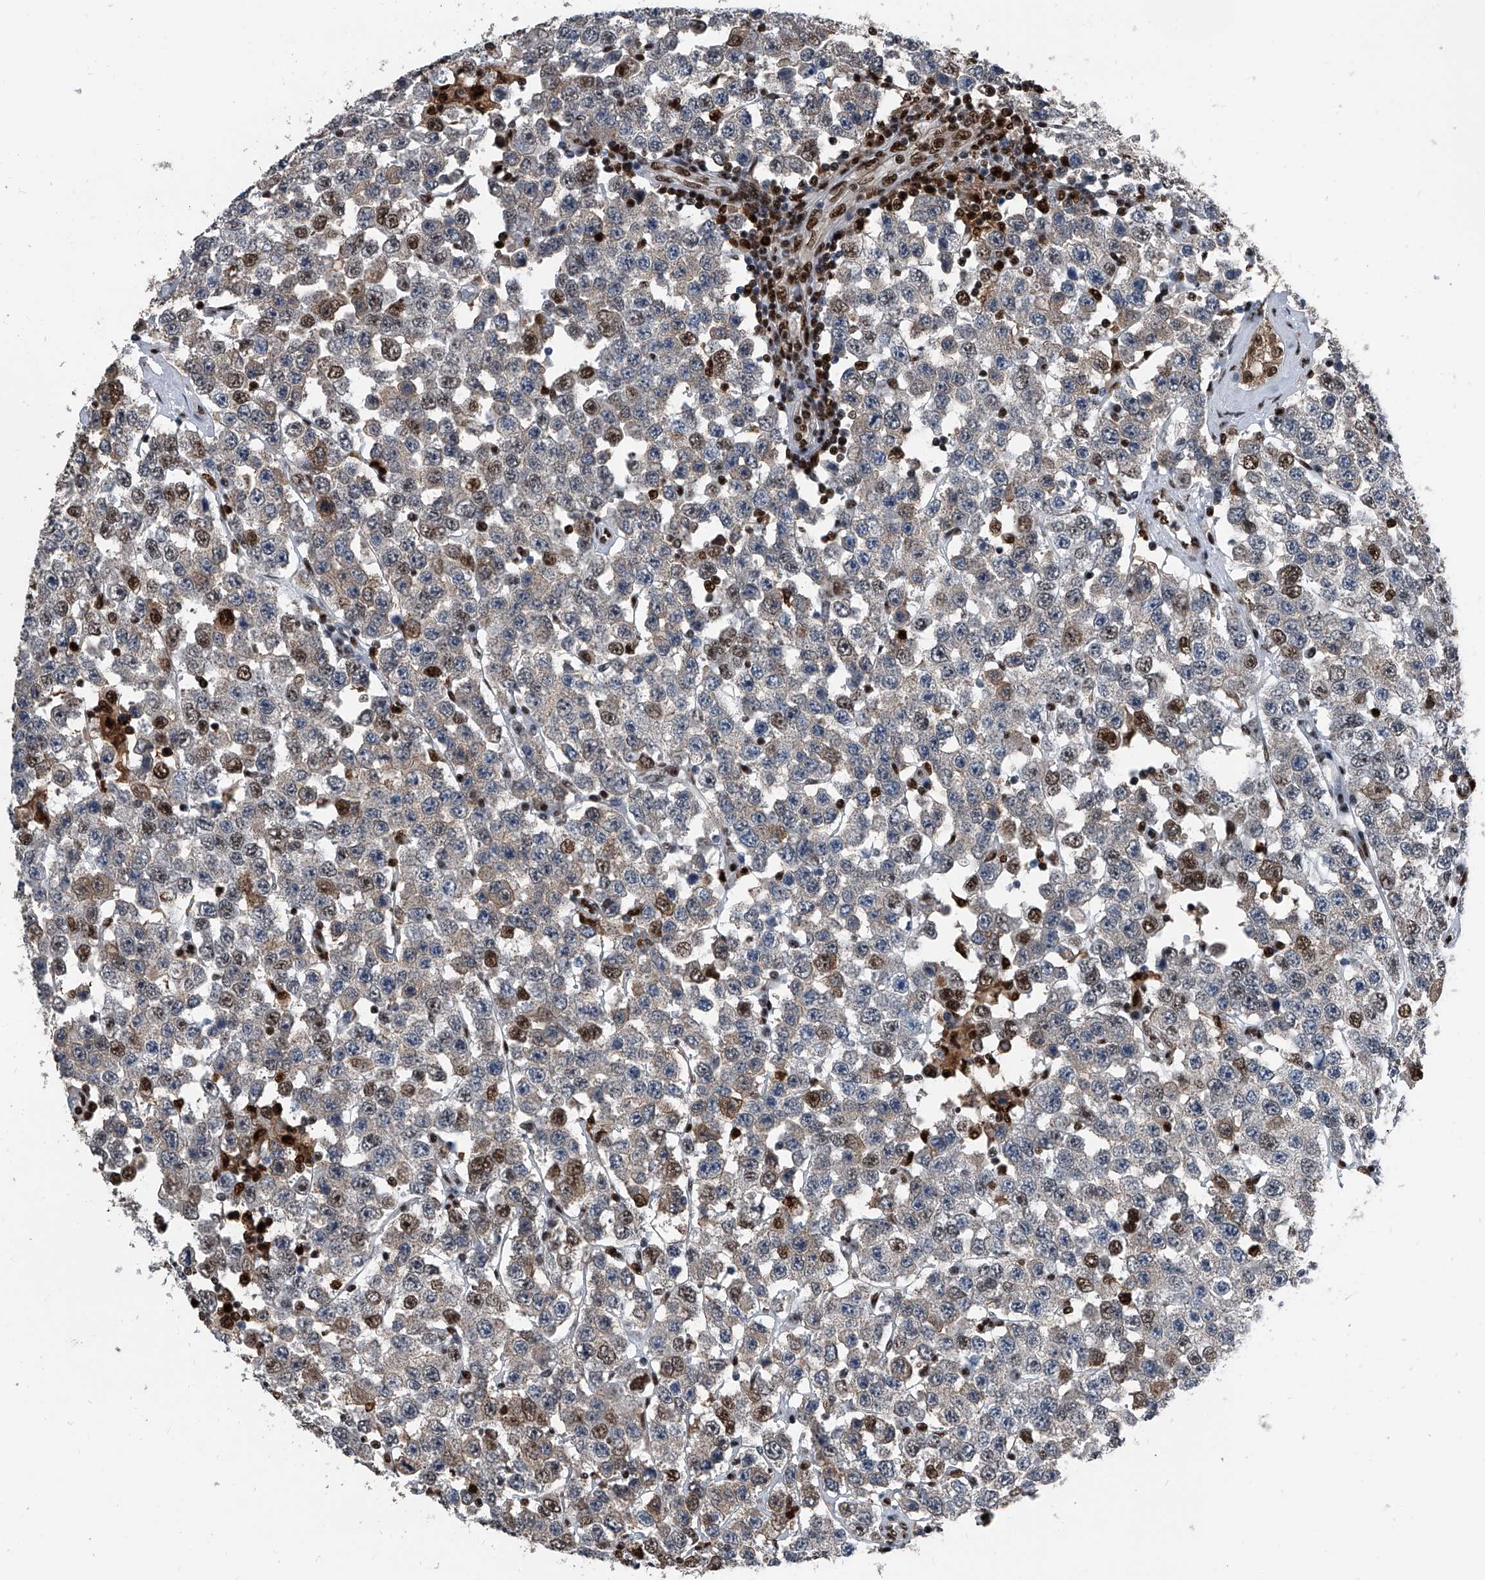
{"staining": {"intensity": "moderate", "quantity": "<25%", "location": "nuclear"}, "tissue": "testis cancer", "cell_type": "Tumor cells", "image_type": "cancer", "snomed": [{"axis": "morphology", "description": "Seminoma, NOS"}, {"axis": "topography", "description": "Testis"}], "caption": "An immunohistochemistry histopathology image of neoplastic tissue is shown. Protein staining in brown highlights moderate nuclear positivity in seminoma (testis) within tumor cells. The staining is performed using DAB (3,3'-diaminobenzidine) brown chromogen to label protein expression. The nuclei are counter-stained blue using hematoxylin.", "gene": "FKBP5", "patient": {"sex": "male", "age": 28}}